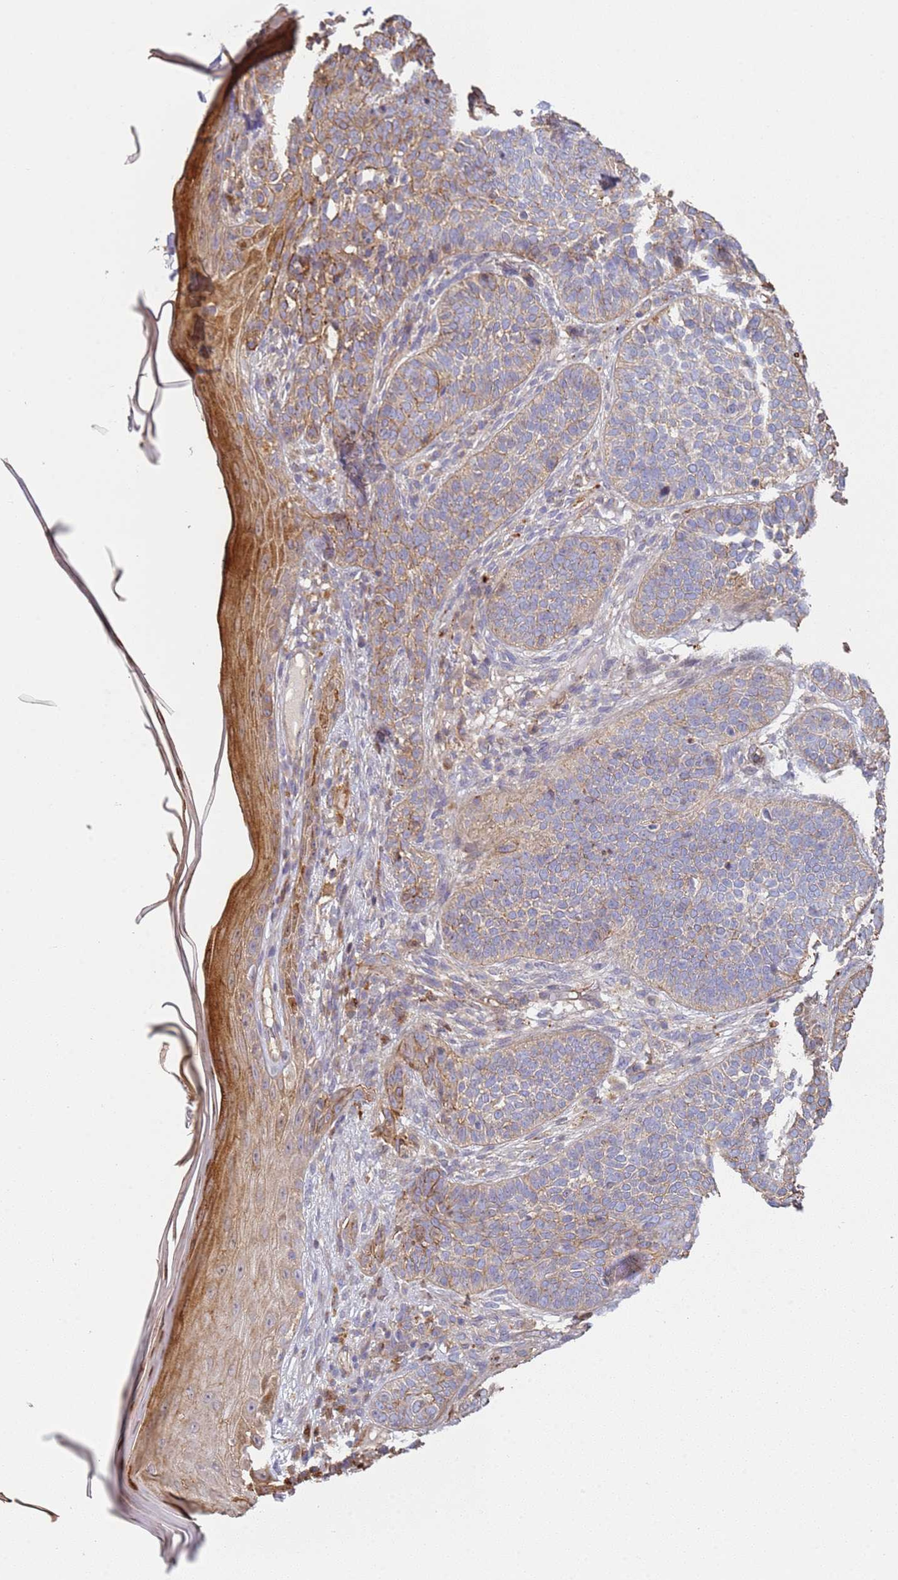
{"staining": {"intensity": "weak", "quantity": "<25%", "location": "cytoplasmic/membranous"}, "tissue": "skin cancer", "cell_type": "Tumor cells", "image_type": "cancer", "snomed": [{"axis": "morphology", "description": "Basal cell carcinoma"}, {"axis": "topography", "description": "Skin"}], "caption": "IHC of basal cell carcinoma (skin) shows no expression in tumor cells.", "gene": "NDUFAF4", "patient": {"sex": "male", "age": 85}}